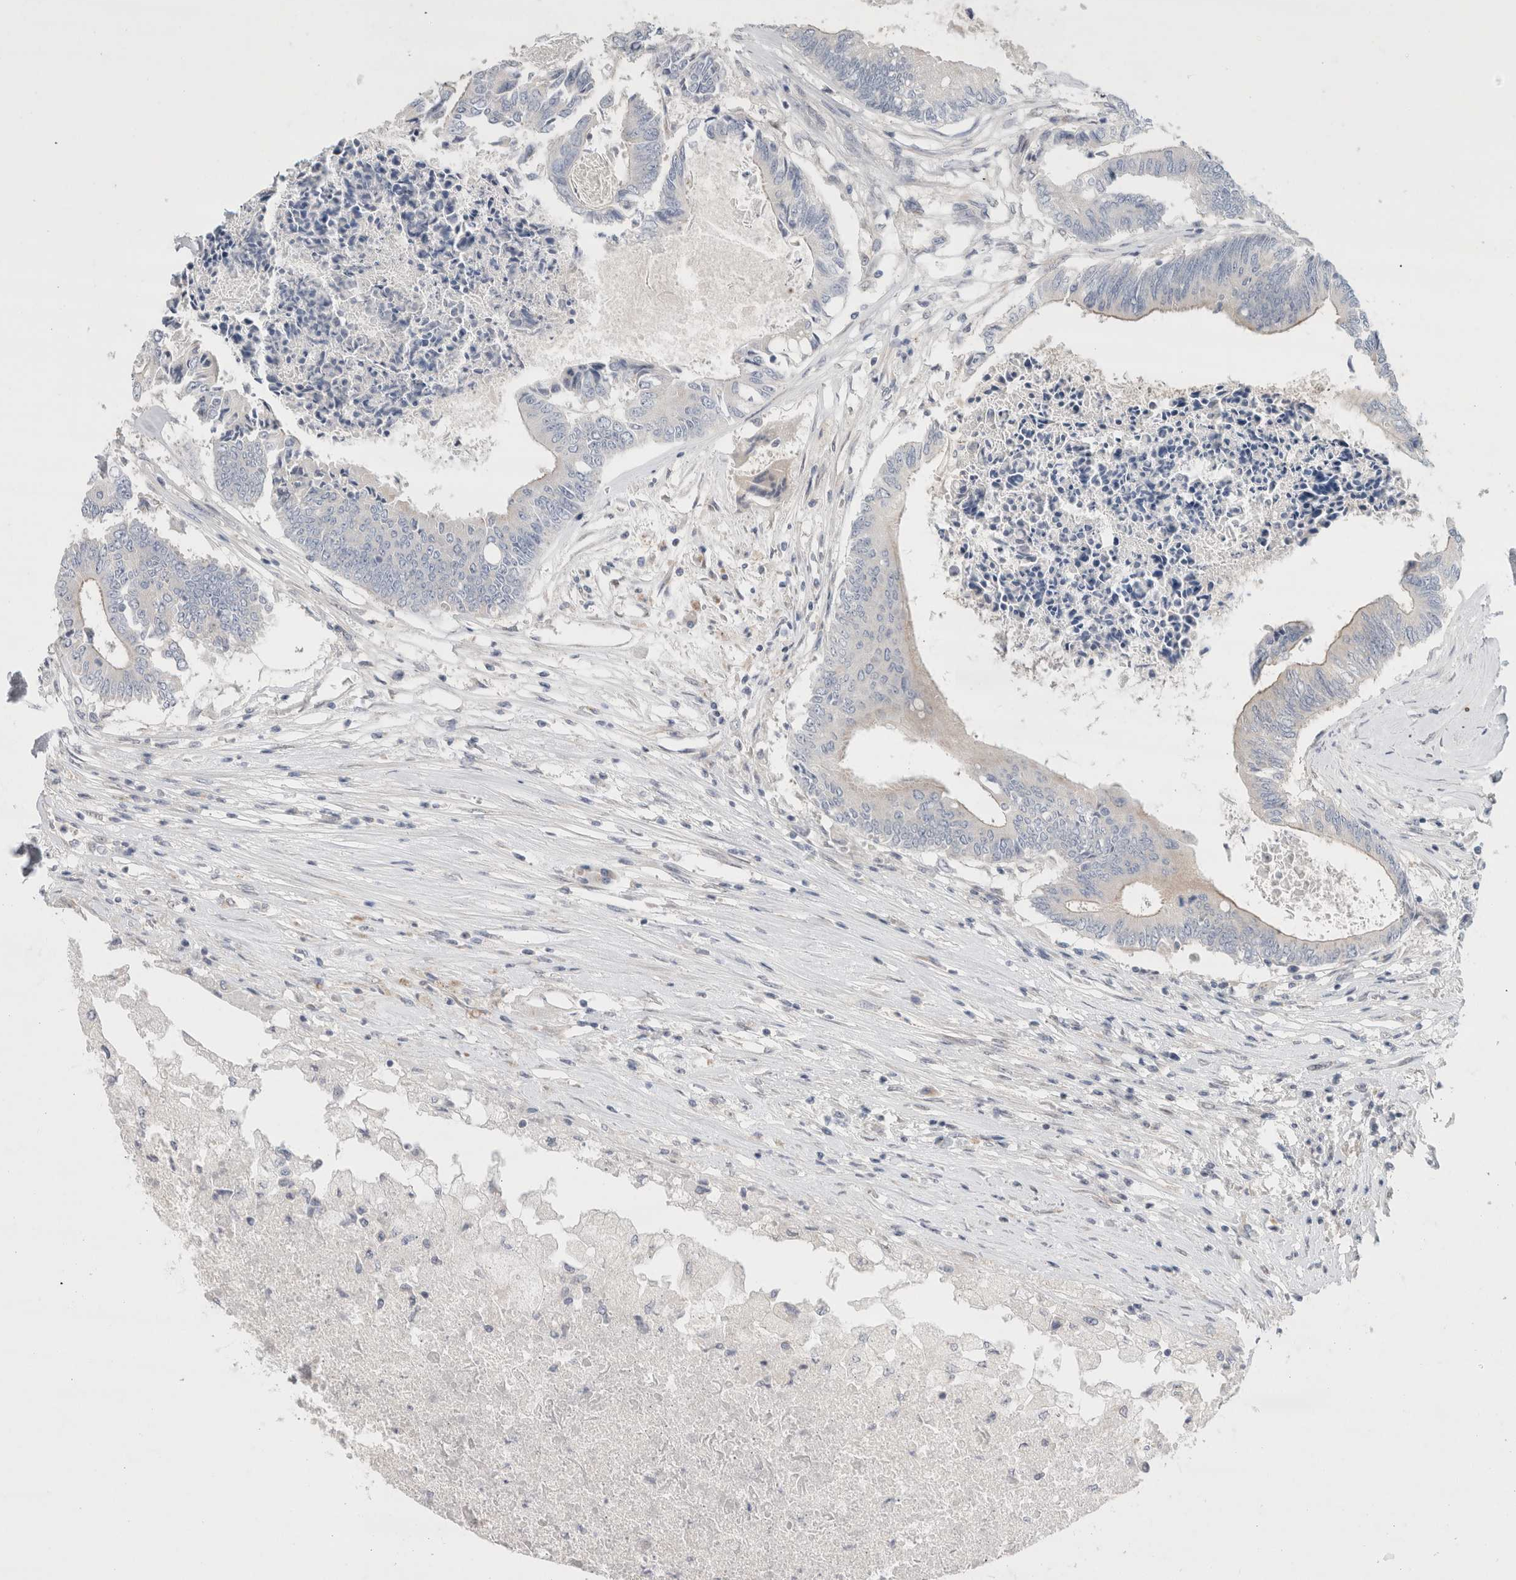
{"staining": {"intensity": "negative", "quantity": "none", "location": "none"}, "tissue": "colorectal cancer", "cell_type": "Tumor cells", "image_type": "cancer", "snomed": [{"axis": "morphology", "description": "Adenocarcinoma, NOS"}, {"axis": "topography", "description": "Rectum"}], "caption": "The immunohistochemistry micrograph has no significant expression in tumor cells of colorectal adenocarcinoma tissue. (DAB (3,3'-diaminobenzidine) IHC visualized using brightfield microscopy, high magnification).", "gene": "BICD2", "patient": {"sex": "male", "age": 63}}